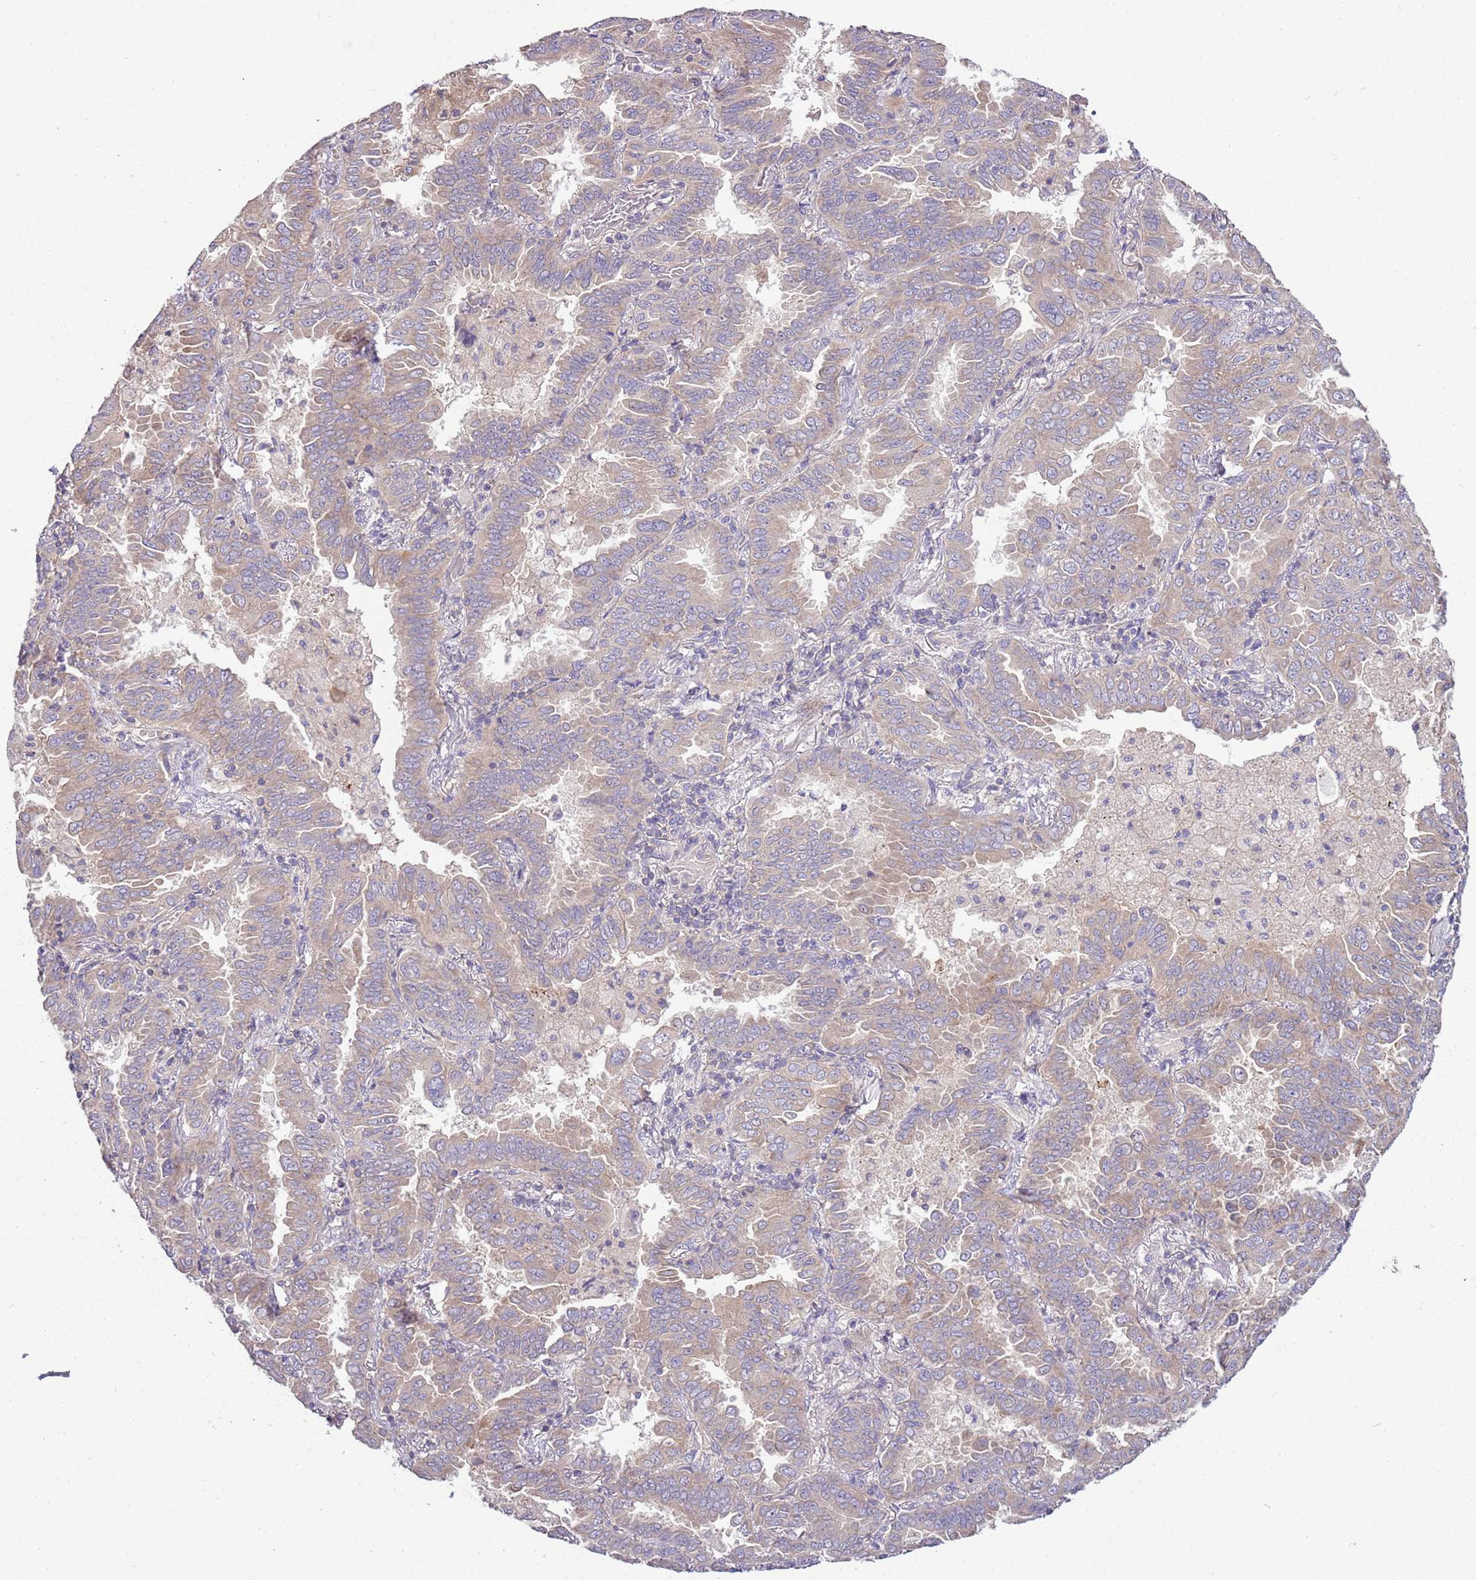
{"staining": {"intensity": "weak", "quantity": "25%-75%", "location": "cytoplasmic/membranous"}, "tissue": "lung cancer", "cell_type": "Tumor cells", "image_type": "cancer", "snomed": [{"axis": "morphology", "description": "Adenocarcinoma, NOS"}, {"axis": "topography", "description": "Lung"}], "caption": "DAB (3,3'-diaminobenzidine) immunohistochemical staining of human lung adenocarcinoma demonstrates weak cytoplasmic/membranous protein staining in approximately 25%-75% of tumor cells.", "gene": "GNL1", "patient": {"sex": "male", "age": 64}}